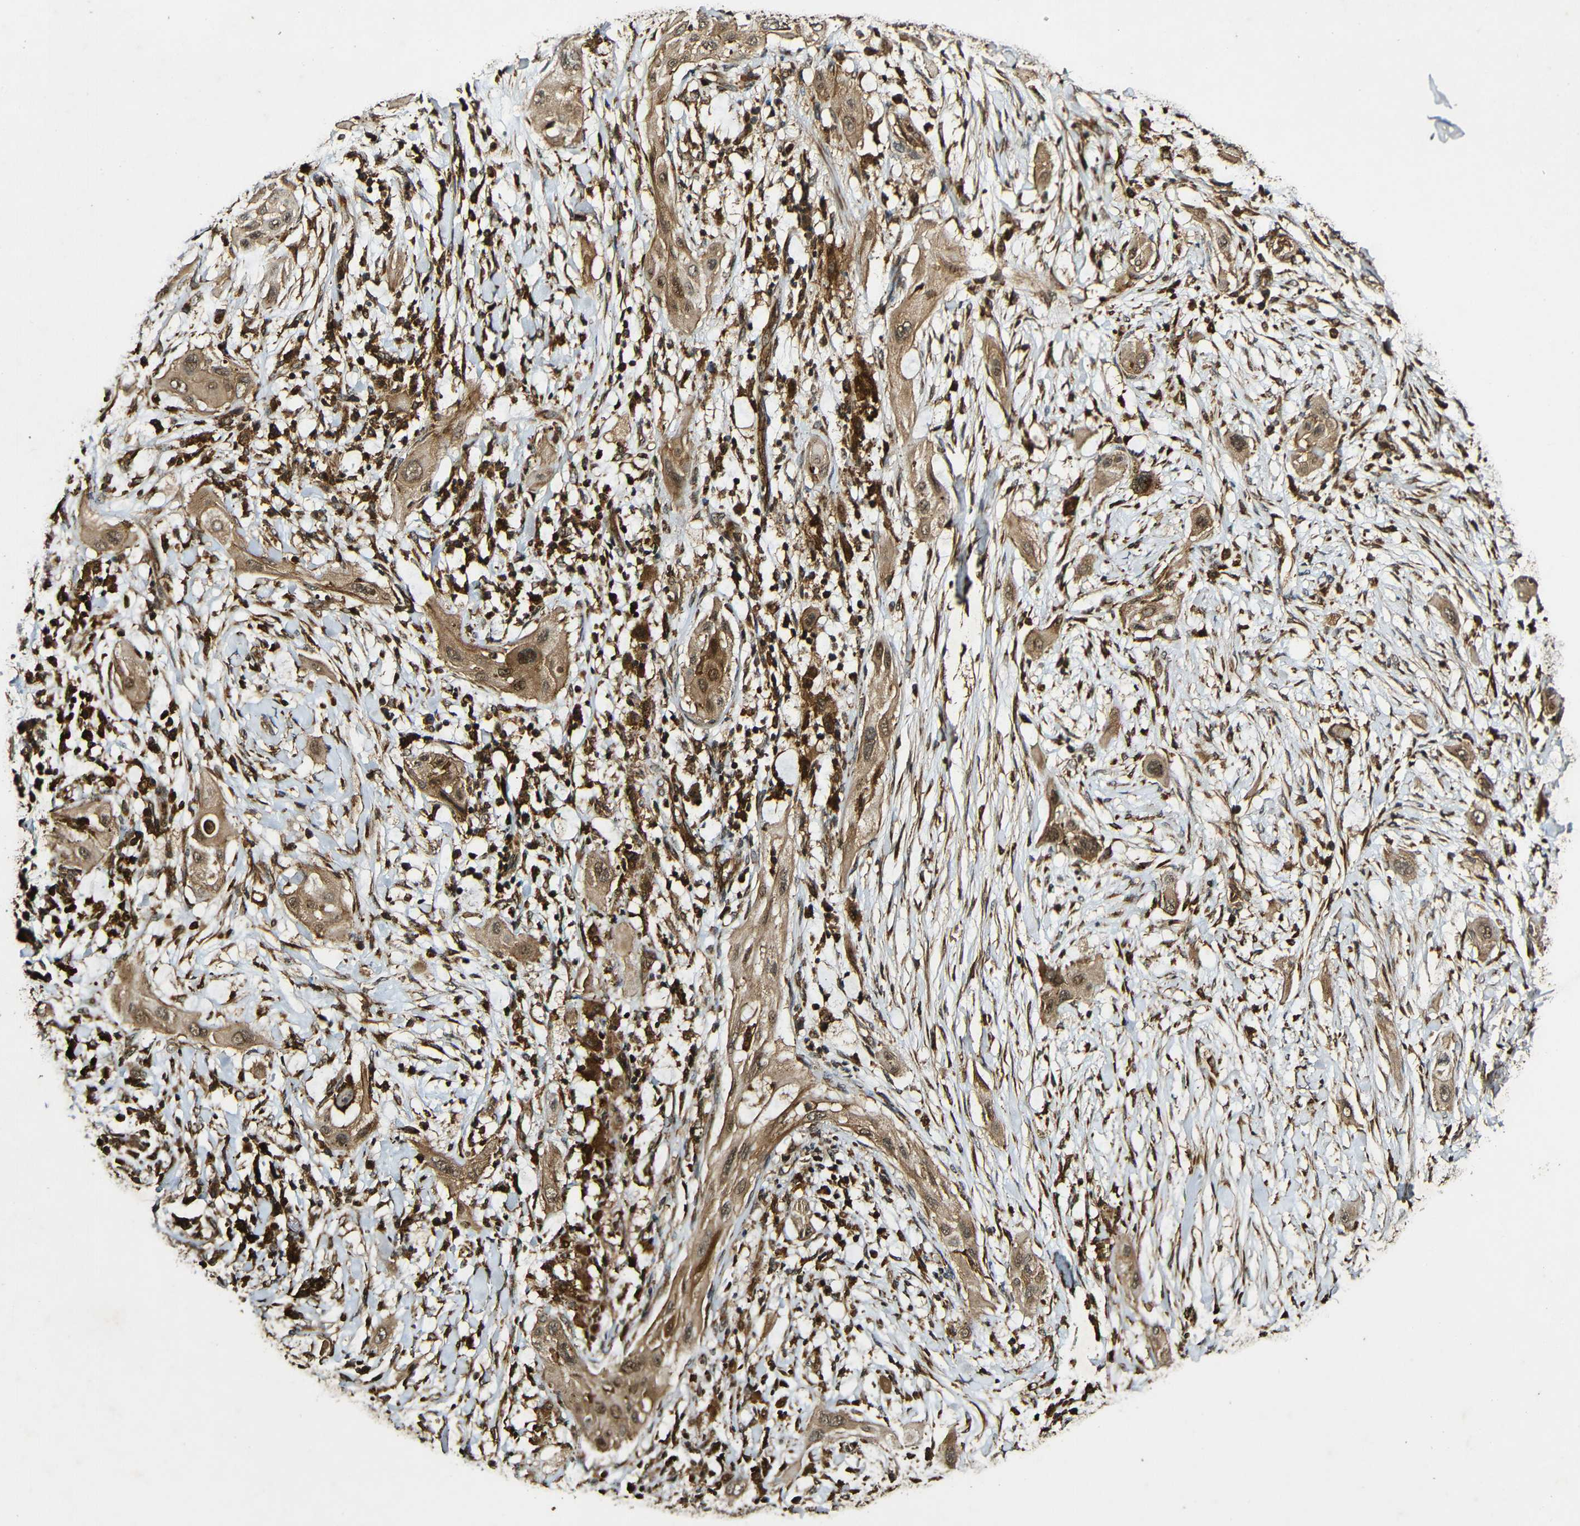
{"staining": {"intensity": "moderate", "quantity": ">75%", "location": "cytoplasmic/membranous"}, "tissue": "lung cancer", "cell_type": "Tumor cells", "image_type": "cancer", "snomed": [{"axis": "morphology", "description": "Squamous cell carcinoma, NOS"}, {"axis": "topography", "description": "Lung"}], "caption": "An image of human lung cancer stained for a protein displays moderate cytoplasmic/membranous brown staining in tumor cells. The staining was performed using DAB (3,3'-diaminobenzidine), with brown indicating positive protein expression. Nuclei are stained blue with hematoxylin.", "gene": "CASP8", "patient": {"sex": "female", "age": 47}}